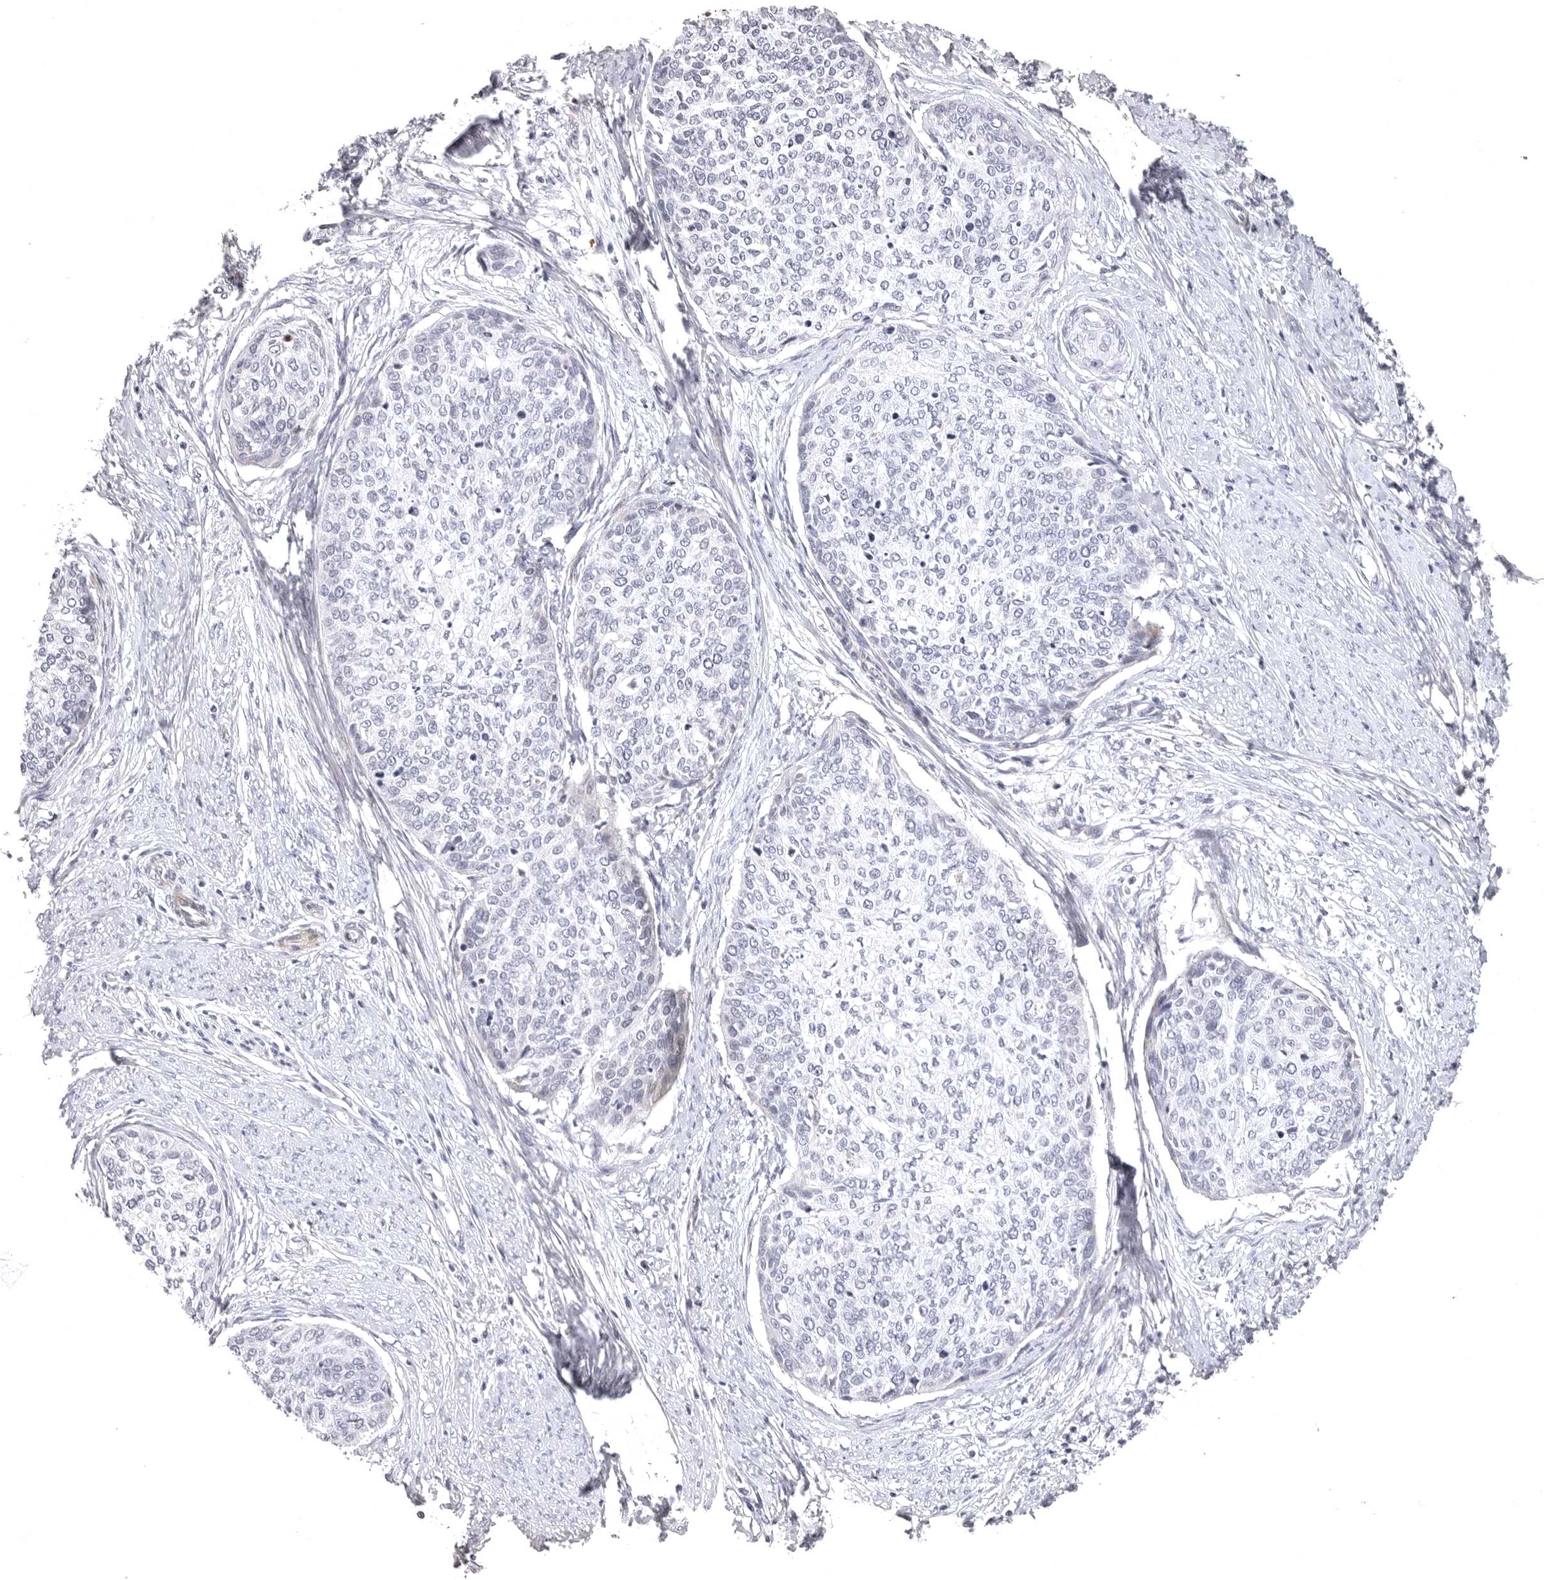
{"staining": {"intensity": "negative", "quantity": "none", "location": "none"}, "tissue": "cervical cancer", "cell_type": "Tumor cells", "image_type": "cancer", "snomed": [{"axis": "morphology", "description": "Squamous cell carcinoma, NOS"}, {"axis": "topography", "description": "Cervix"}], "caption": "DAB (3,3'-diaminobenzidine) immunohistochemical staining of cervical squamous cell carcinoma displays no significant positivity in tumor cells.", "gene": "CD300LD", "patient": {"sex": "female", "age": 37}}